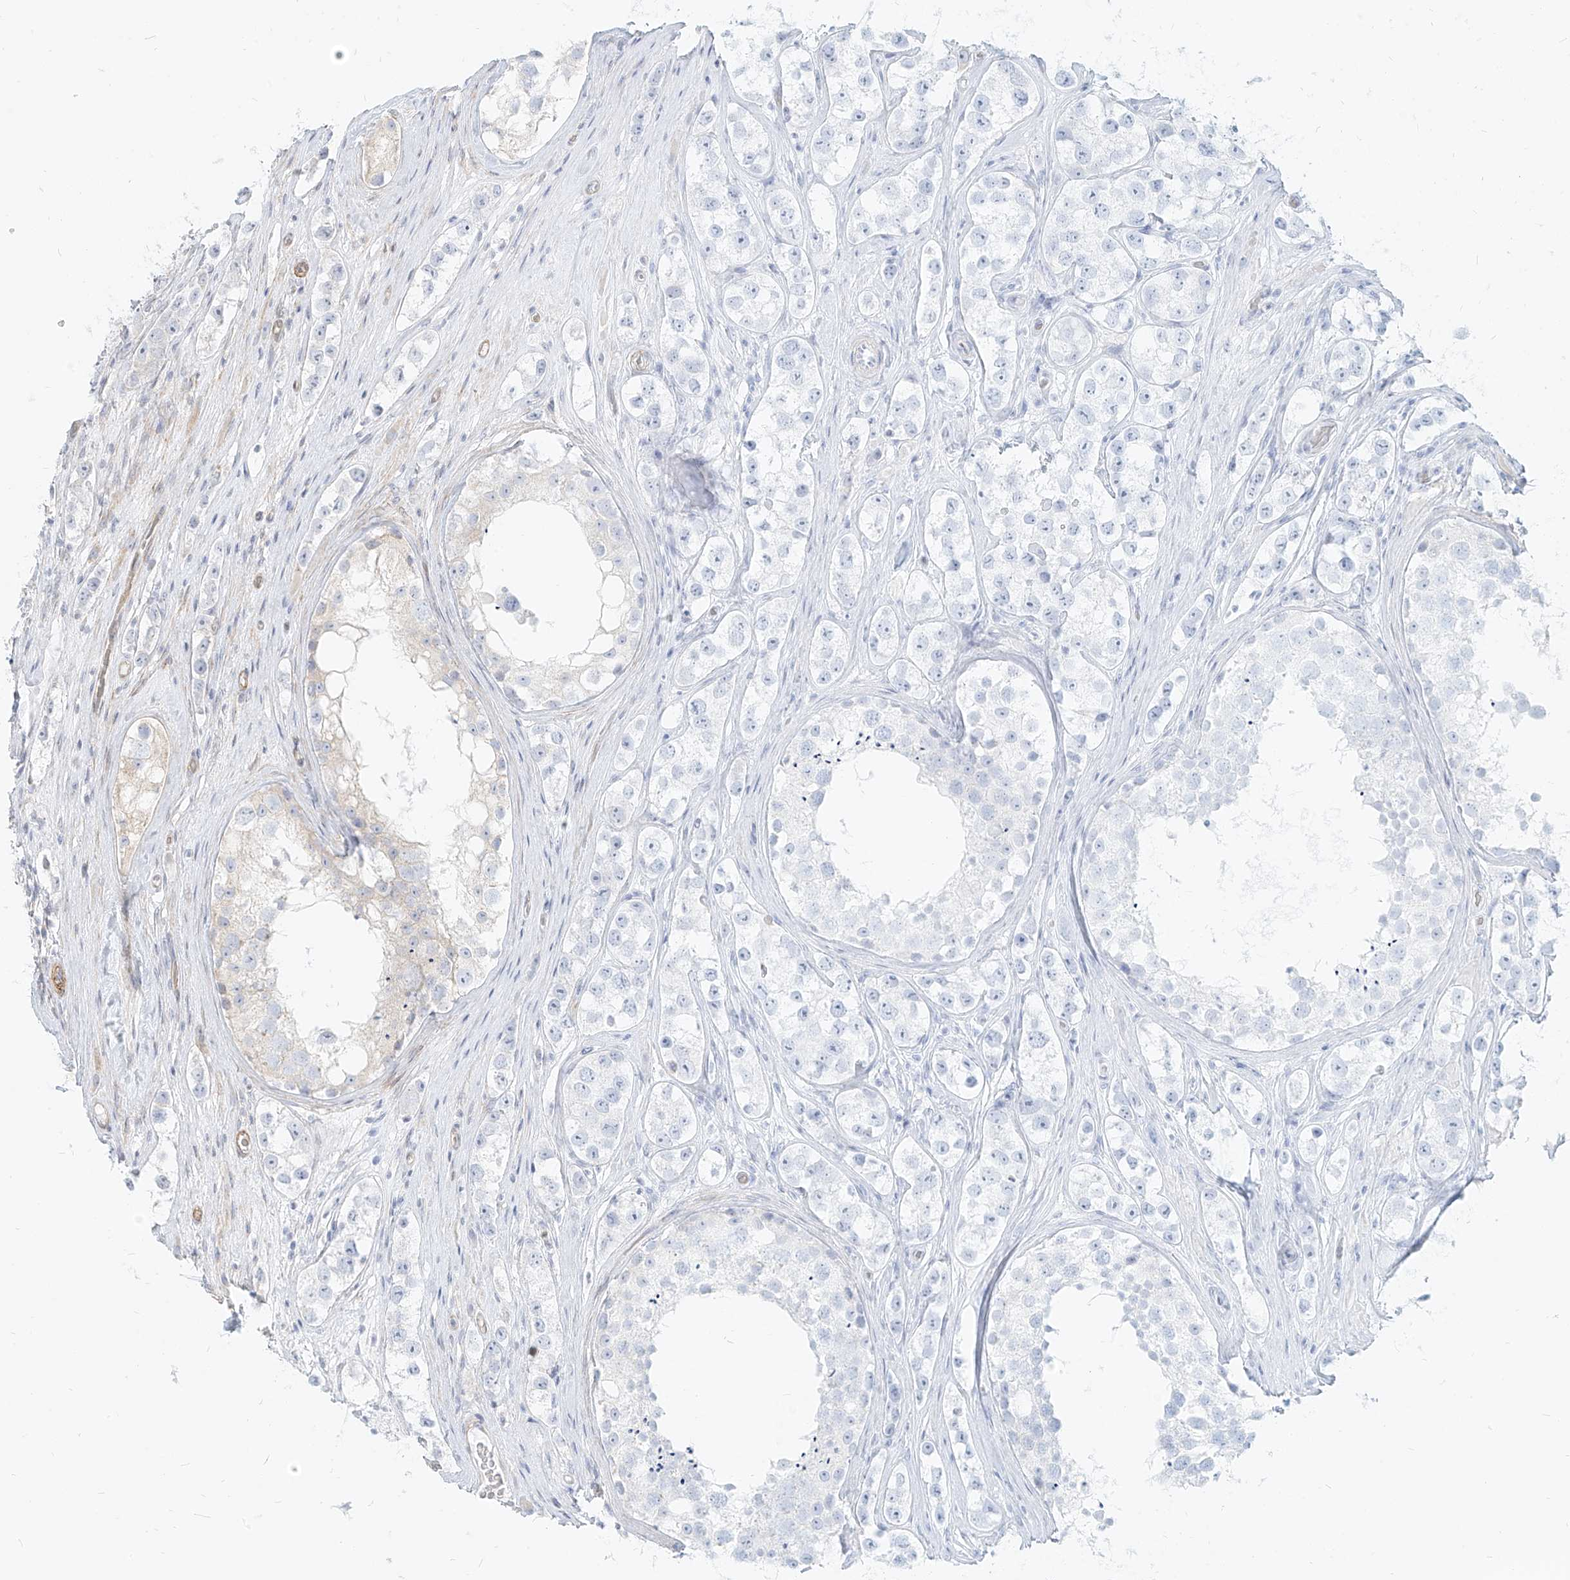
{"staining": {"intensity": "negative", "quantity": "none", "location": "none"}, "tissue": "testis cancer", "cell_type": "Tumor cells", "image_type": "cancer", "snomed": [{"axis": "morphology", "description": "Seminoma, NOS"}, {"axis": "topography", "description": "Testis"}], "caption": "Immunohistochemistry image of human seminoma (testis) stained for a protein (brown), which reveals no staining in tumor cells.", "gene": "ITPKB", "patient": {"sex": "male", "age": 28}}